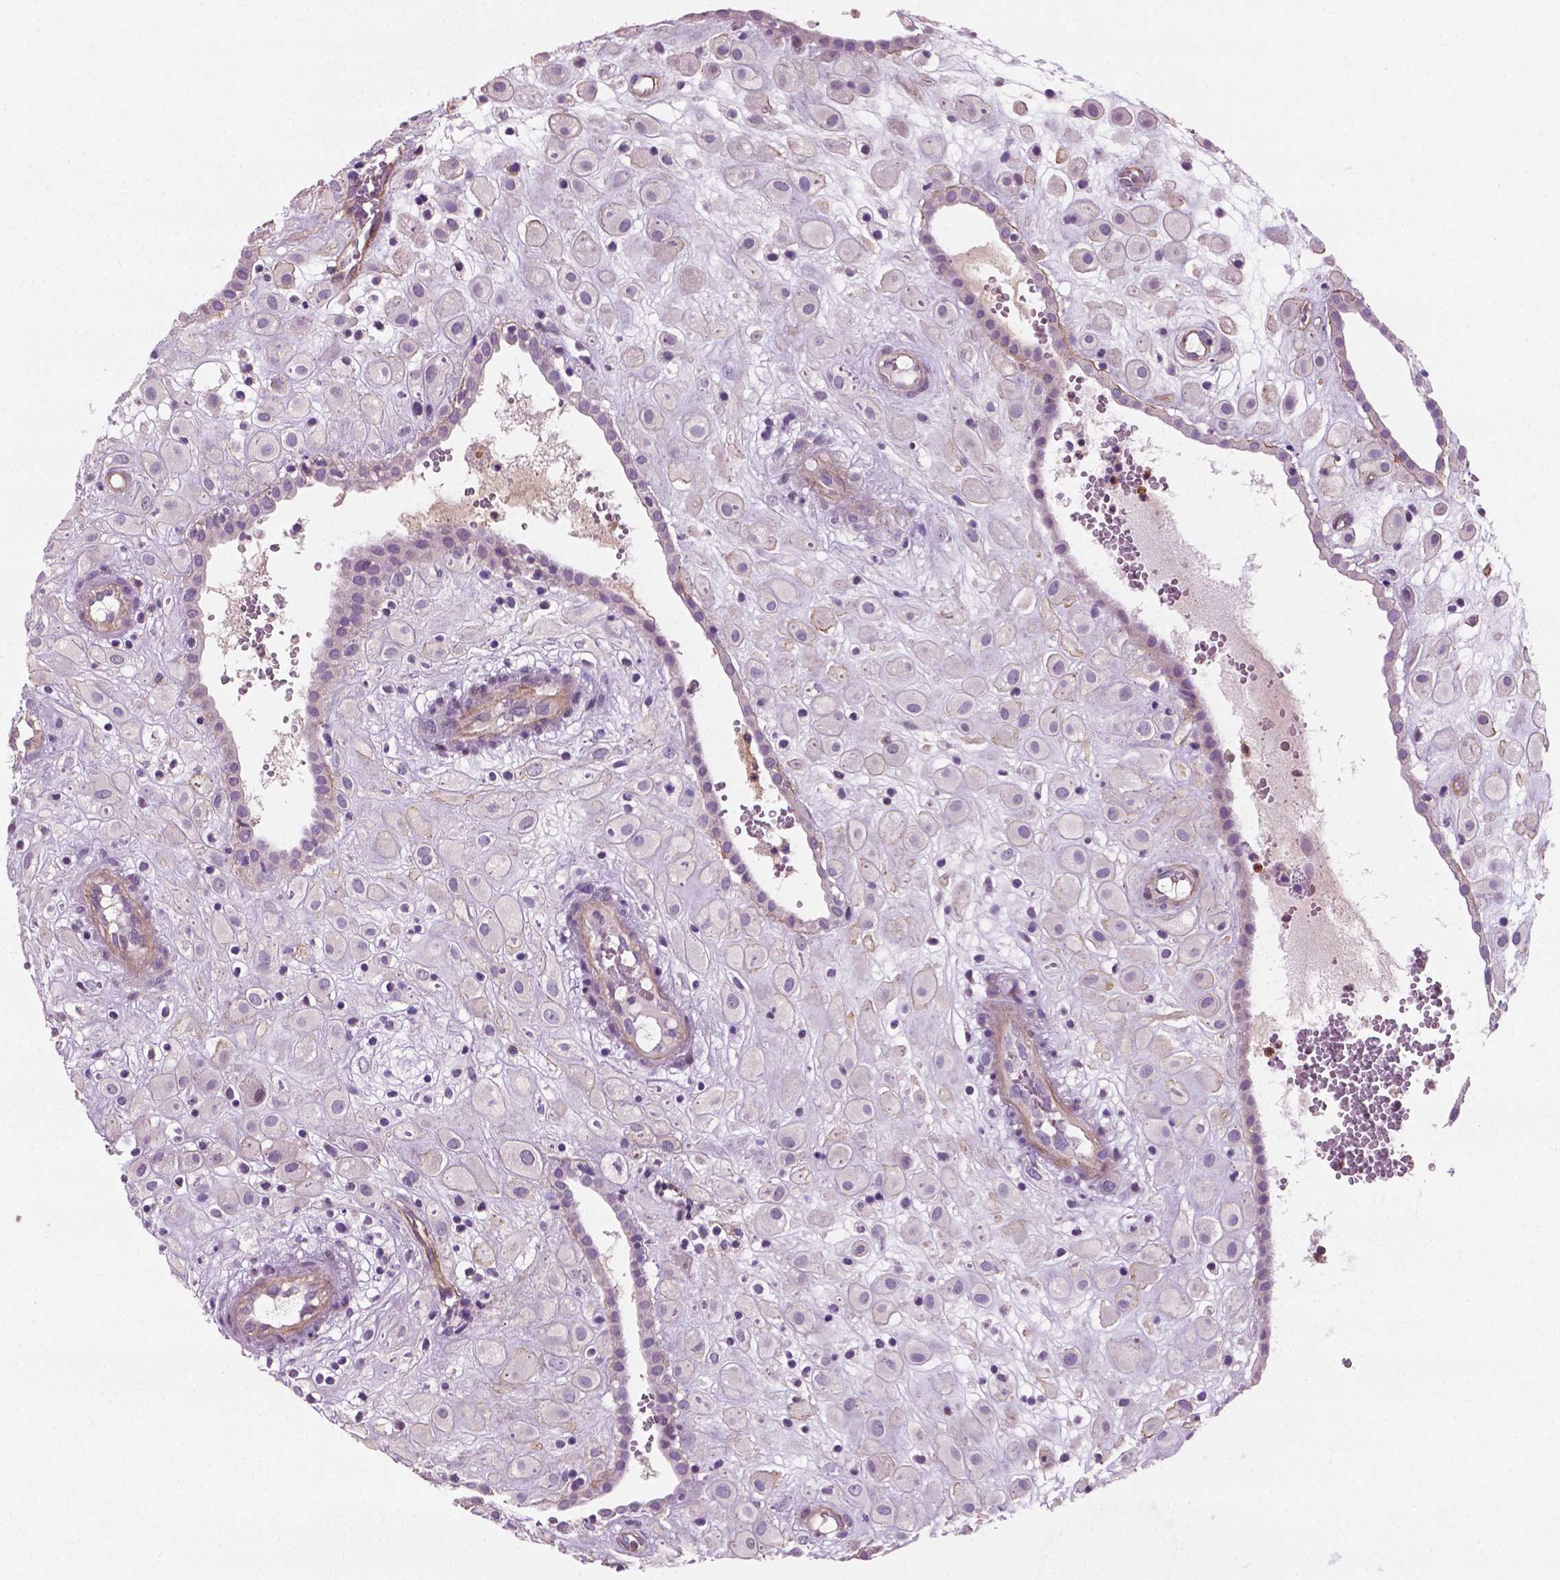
{"staining": {"intensity": "negative", "quantity": "none", "location": "none"}, "tissue": "placenta", "cell_type": "Decidual cells", "image_type": "normal", "snomed": [{"axis": "morphology", "description": "Normal tissue, NOS"}, {"axis": "topography", "description": "Placenta"}], "caption": "A micrograph of human placenta is negative for staining in decidual cells. (DAB immunohistochemistry with hematoxylin counter stain).", "gene": "PTX3", "patient": {"sex": "female", "age": 24}}